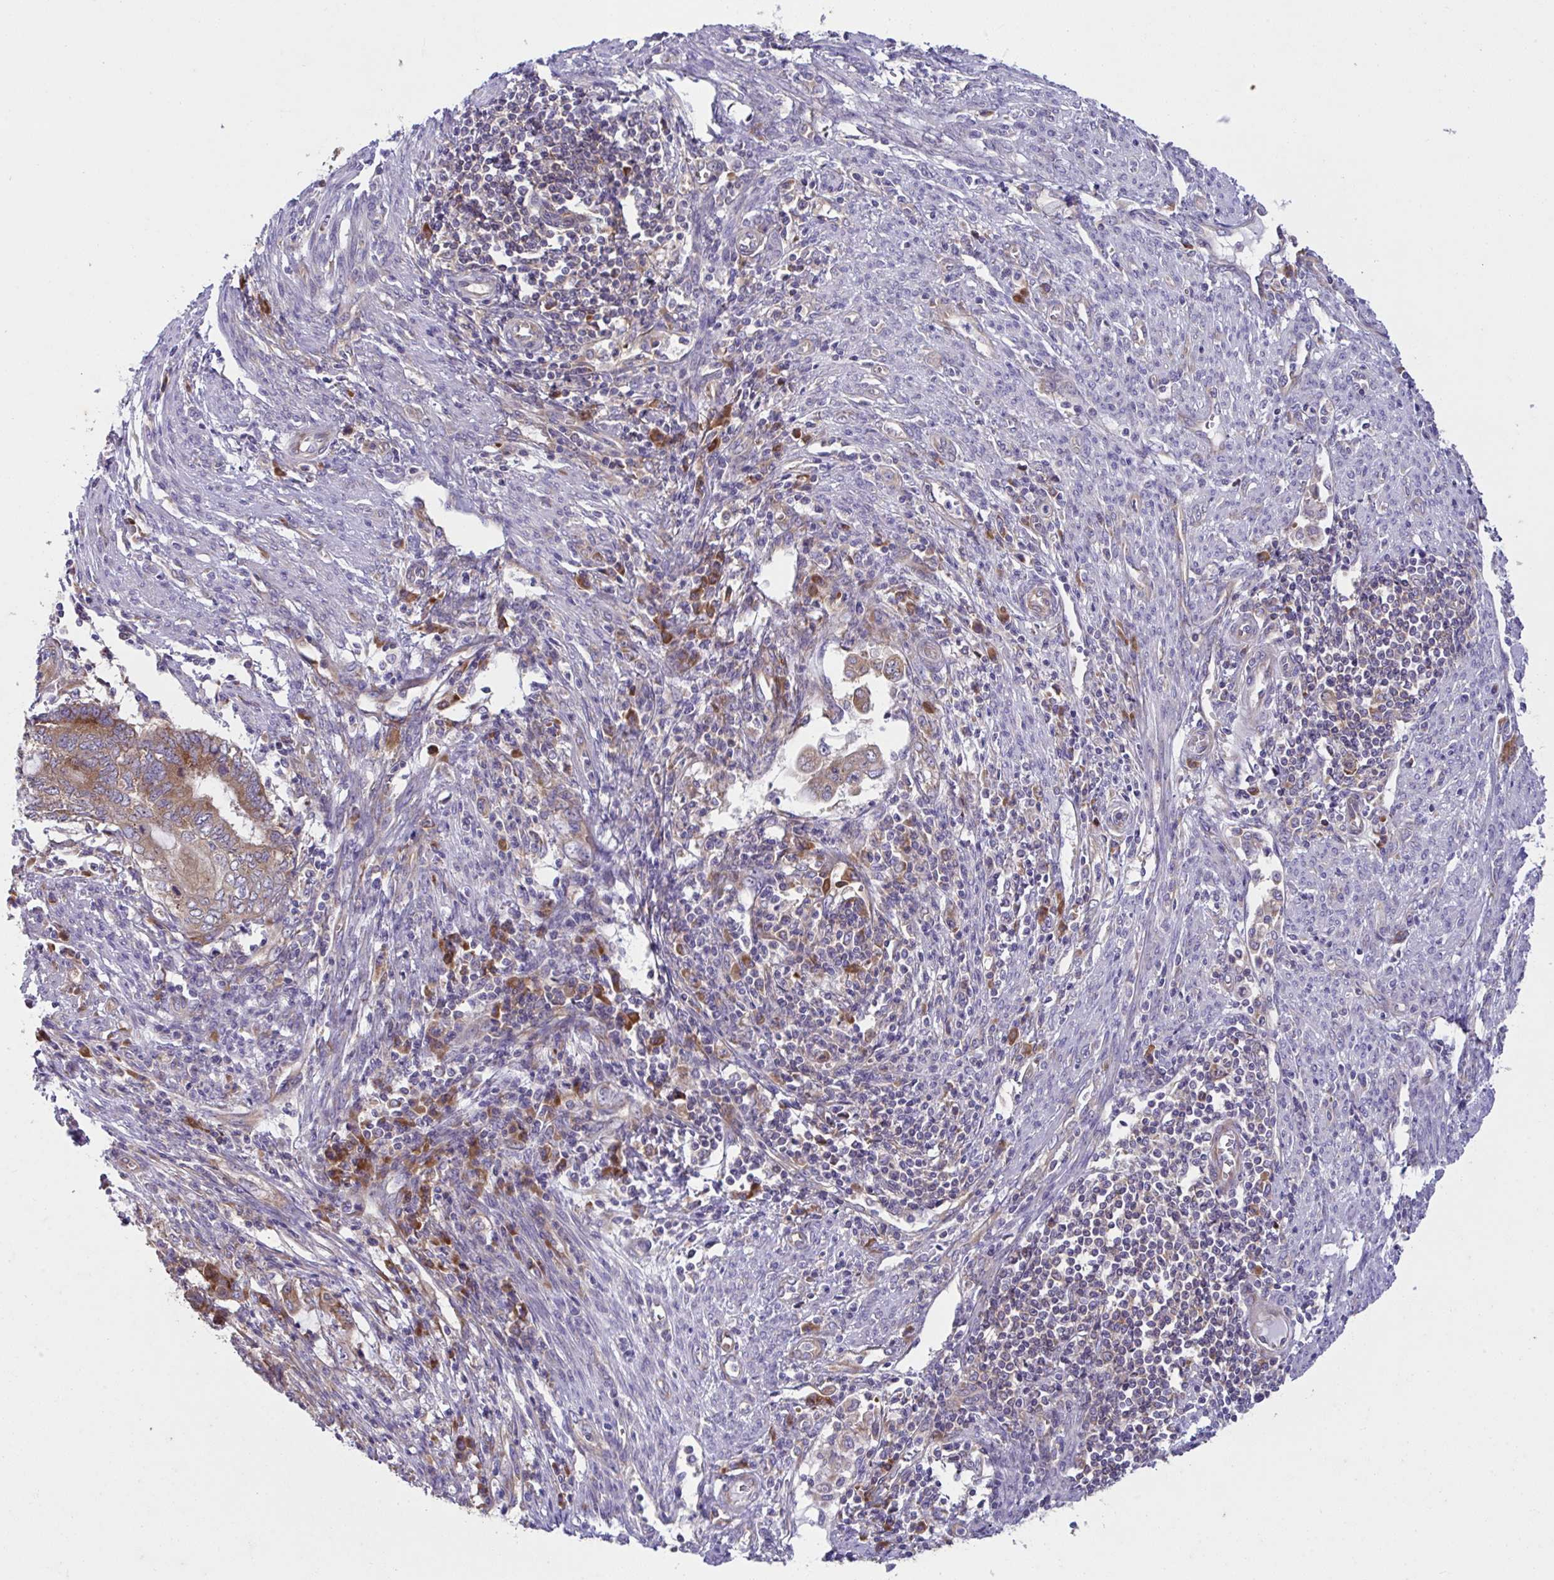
{"staining": {"intensity": "moderate", "quantity": ">75%", "location": "cytoplasmic/membranous"}, "tissue": "endometrial cancer", "cell_type": "Tumor cells", "image_type": "cancer", "snomed": [{"axis": "morphology", "description": "Adenocarcinoma, NOS"}, {"axis": "topography", "description": "Uterus"}, {"axis": "topography", "description": "Endometrium"}], "caption": "High-power microscopy captured an IHC image of adenocarcinoma (endometrial), revealing moderate cytoplasmic/membranous staining in approximately >75% of tumor cells.", "gene": "FAU", "patient": {"sex": "female", "age": 70}}